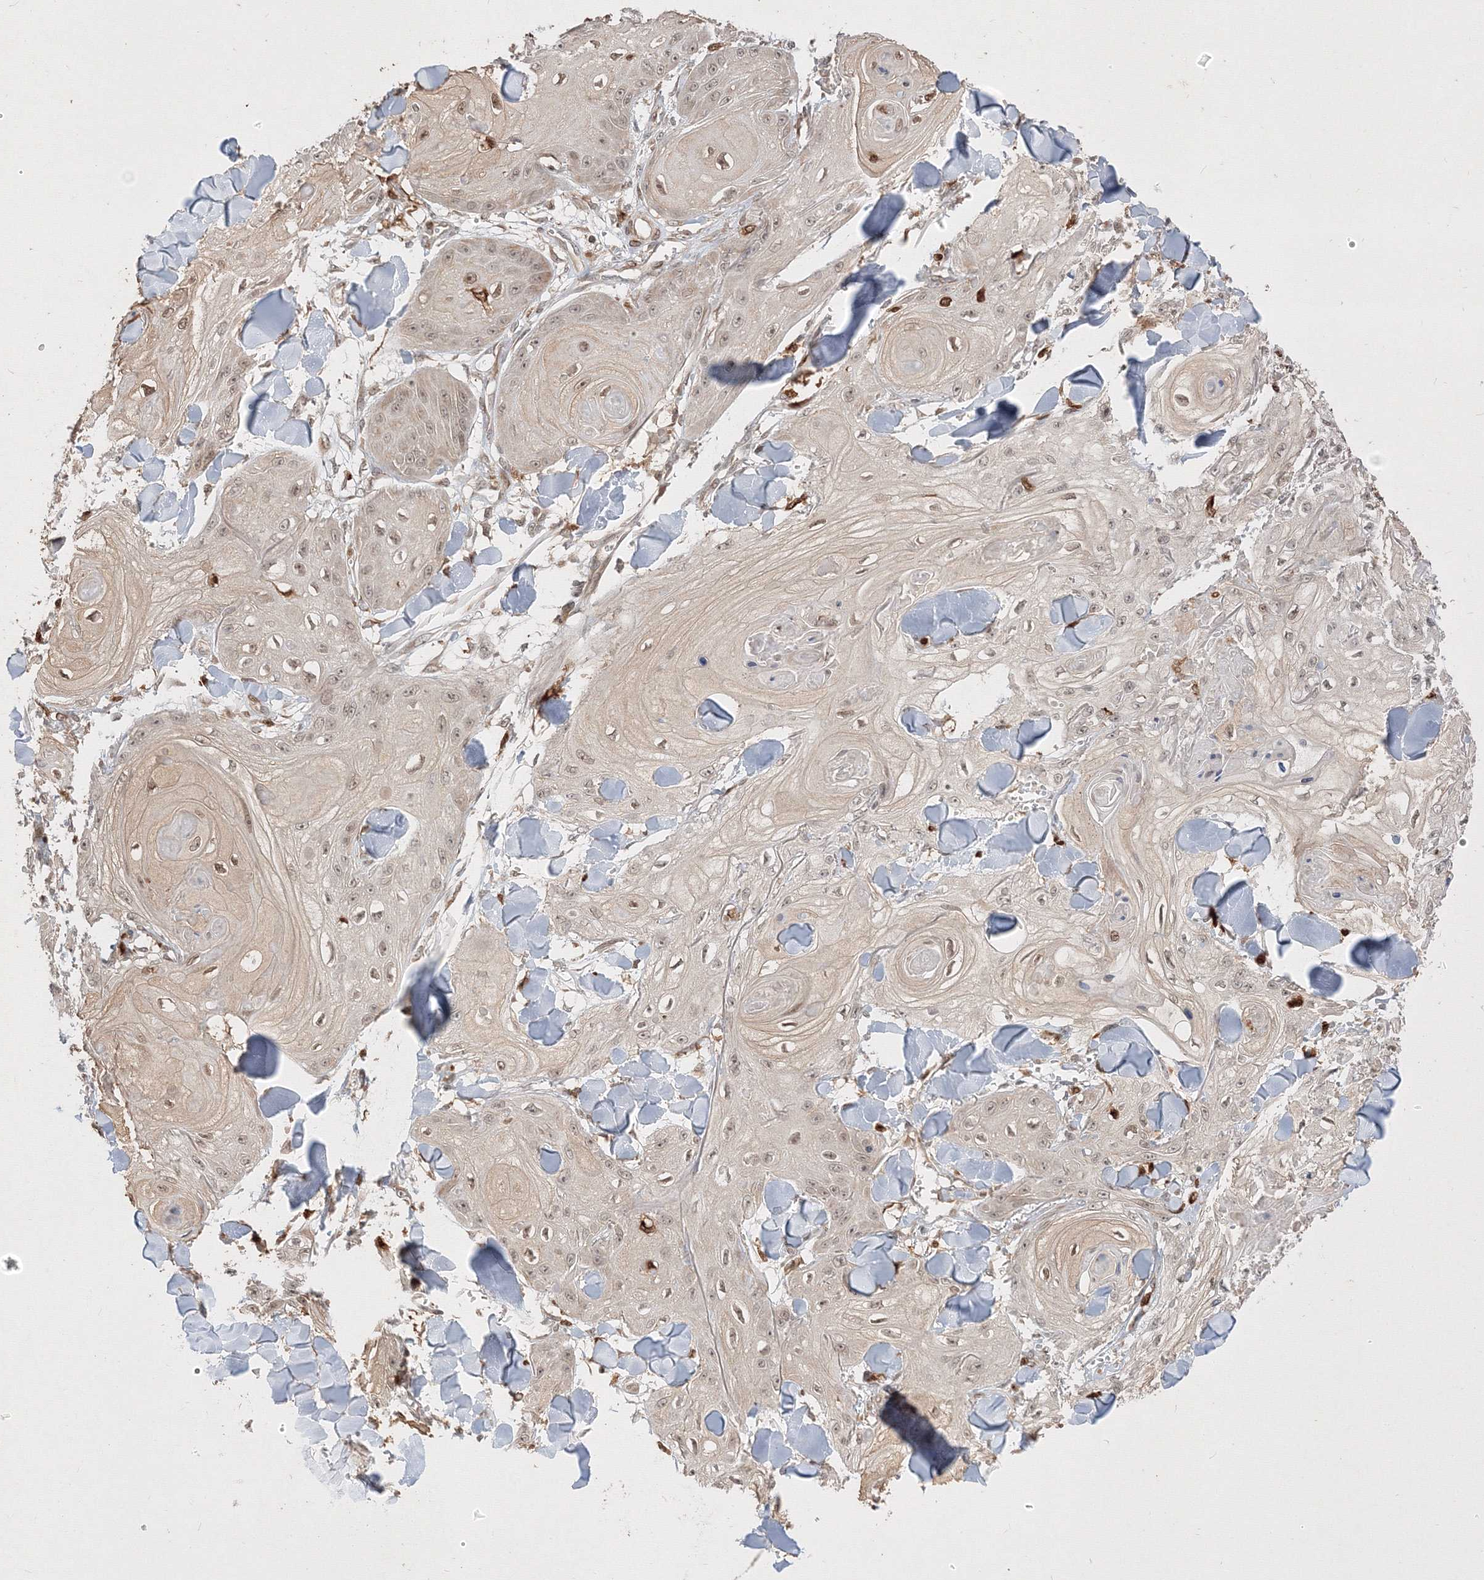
{"staining": {"intensity": "weak", "quantity": "<25%", "location": "nuclear"}, "tissue": "skin cancer", "cell_type": "Tumor cells", "image_type": "cancer", "snomed": [{"axis": "morphology", "description": "Squamous cell carcinoma, NOS"}, {"axis": "topography", "description": "Skin"}], "caption": "A histopathology image of squamous cell carcinoma (skin) stained for a protein shows no brown staining in tumor cells.", "gene": "TMEM50B", "patient": {"sex": "male", "age": 74}}